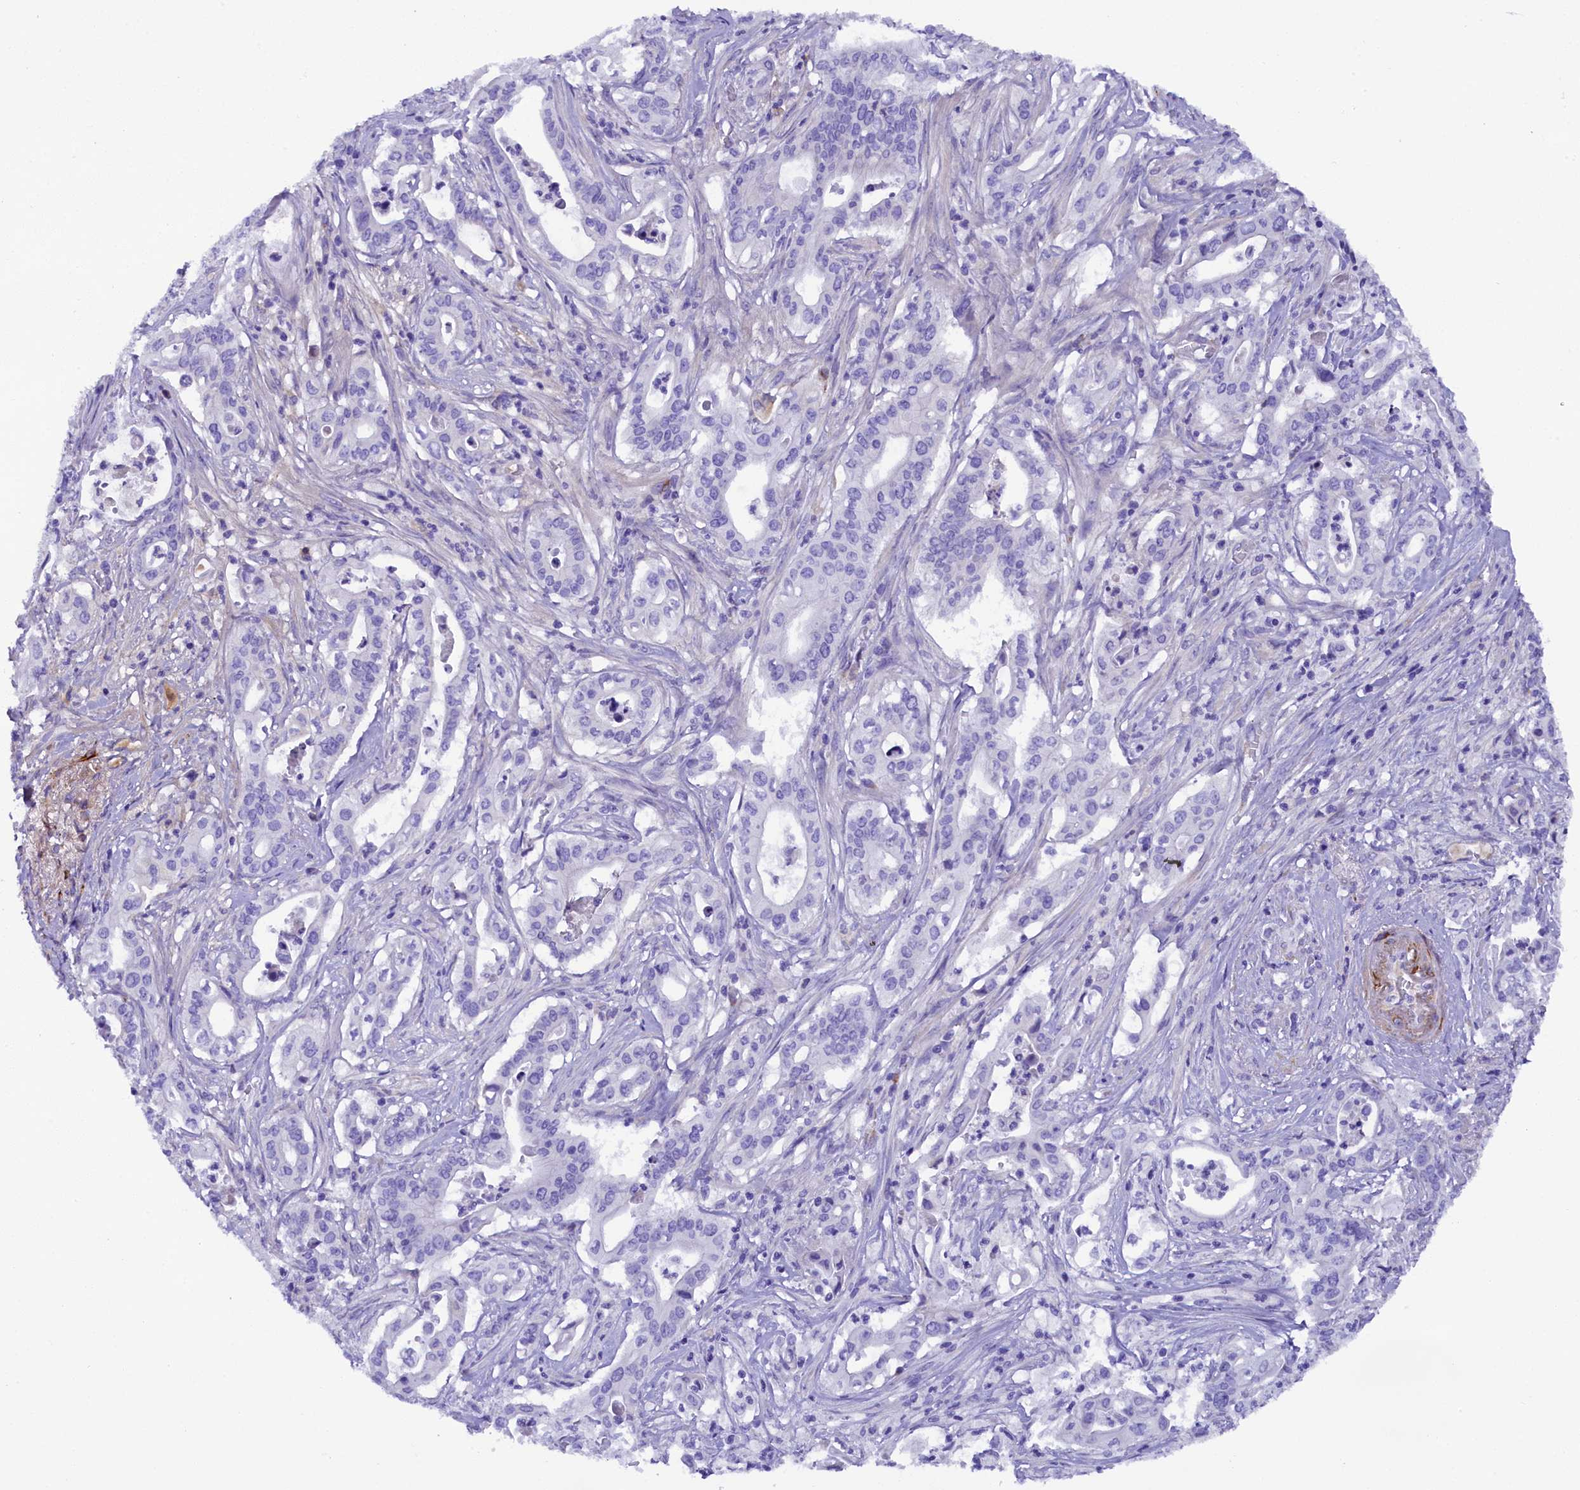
{"staining": {"intensity": "negative", "quantity": "none", "location": "none"}, "tissue": "pancreatic cancer", "cell_type": "Tumor cells", "image_type": "cancer", "snomed": [{"axis": "morphology", "description": "Adenocarcinoma, NOS"}, {"axis": "topography", "description": "Pancreas"}], "caption": "This is an IHC histopathology image of adenocarcinoma (pancreatic). There is no staining in tumor cells.", "gene": "SOD3", "patient": {"sex": "female", "age": 77}}